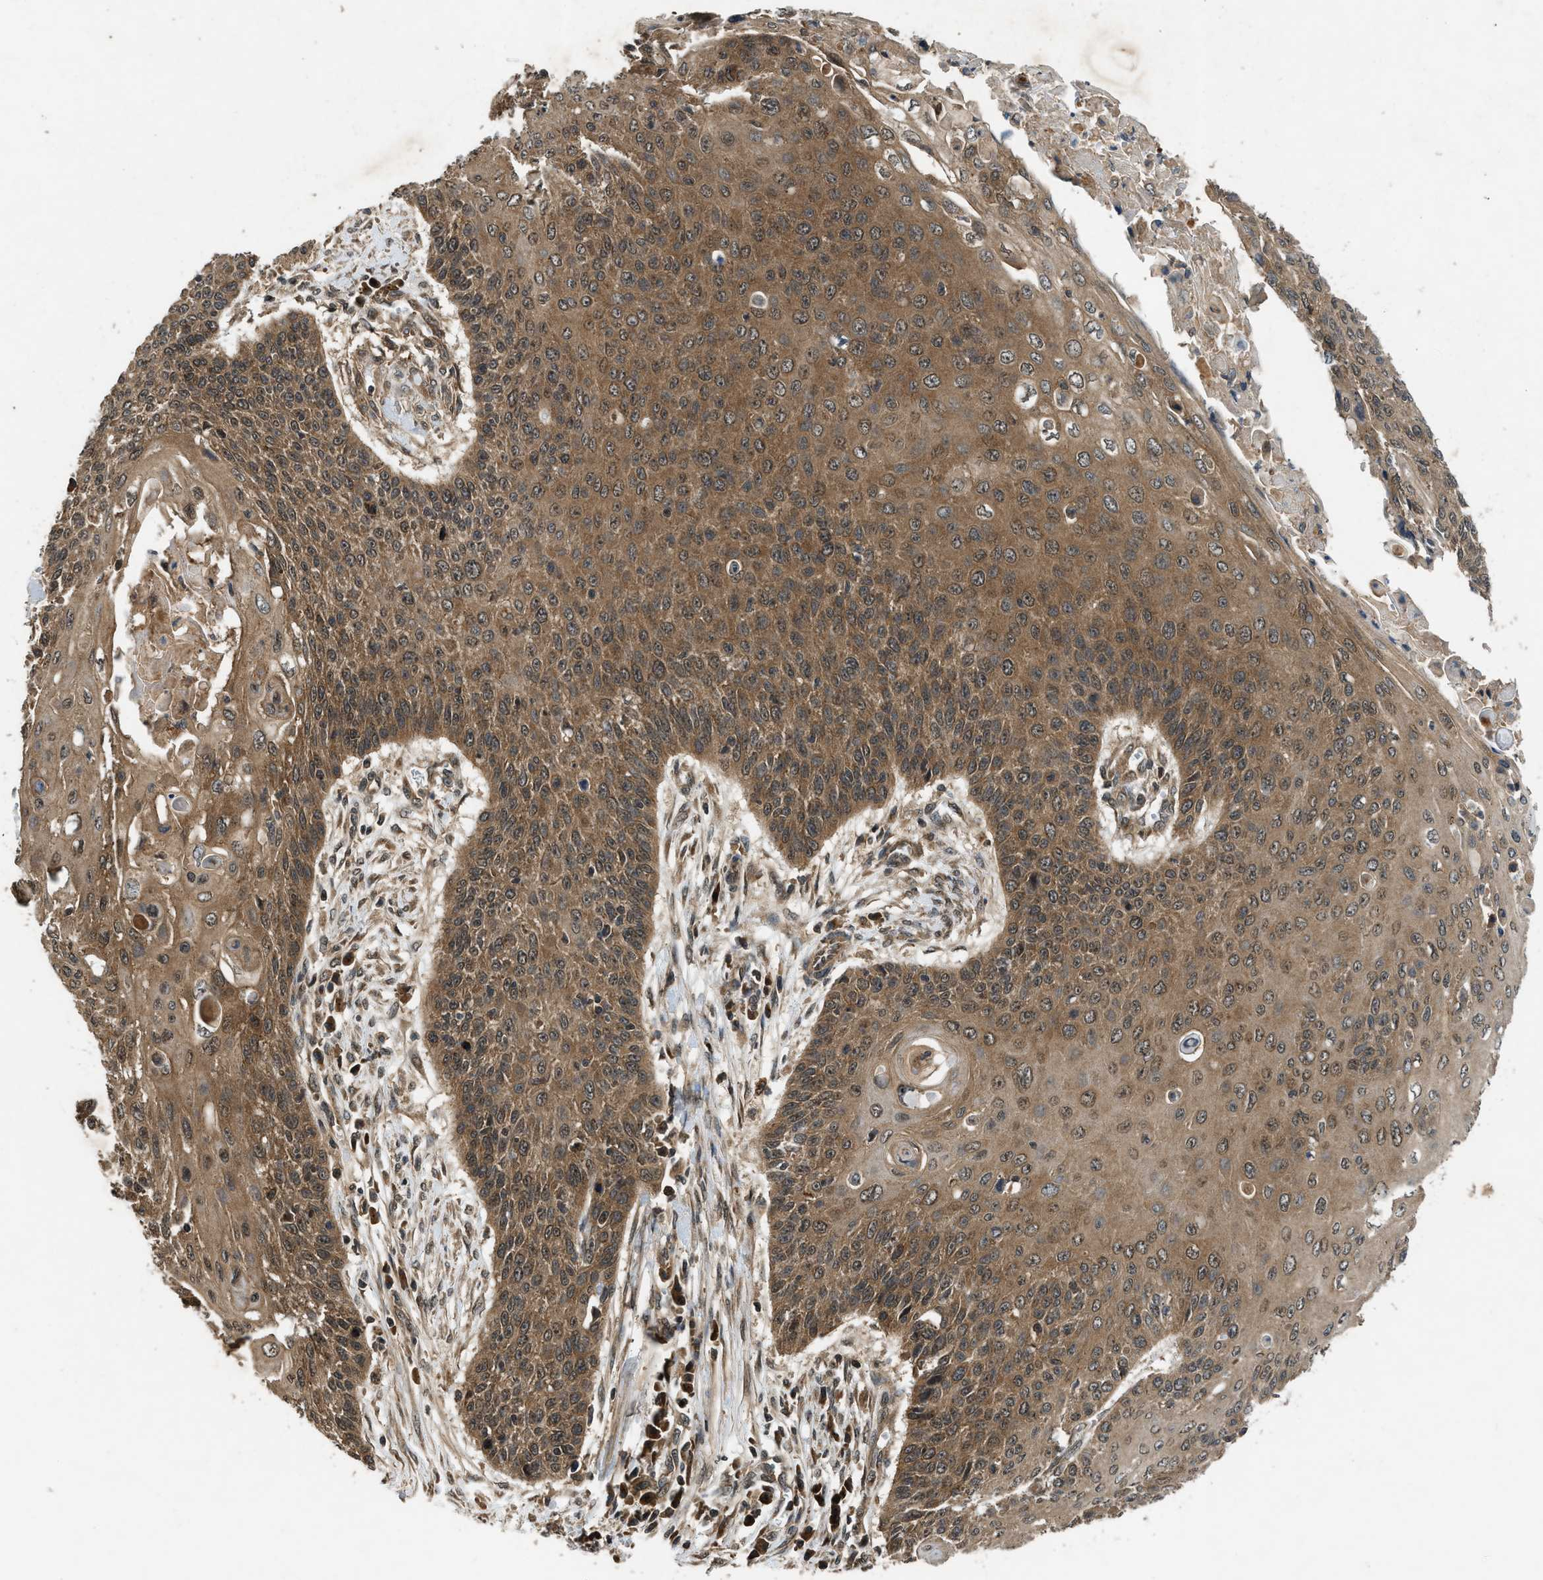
{"staining": {"intensity": "moderate", "quantity": ">75%", "location": "cytoplasmic/membranous"}, "tissue": "cervical cancer", "cell_type": "Tumor cells", "image_type": "cancer", "snomed": [{"axis": "morphology", "description": "Squamous cell carcinoma, NOS"}, {"axis": "topography", "description": "Cervix"}], "caption": "A brown stain labels moderate cytoplasmic/membranous expression of a protein in human cervical cancer tumor cells.", "gene": "RPS6KB1", "patient": {"sex": "female", "age": 39}}